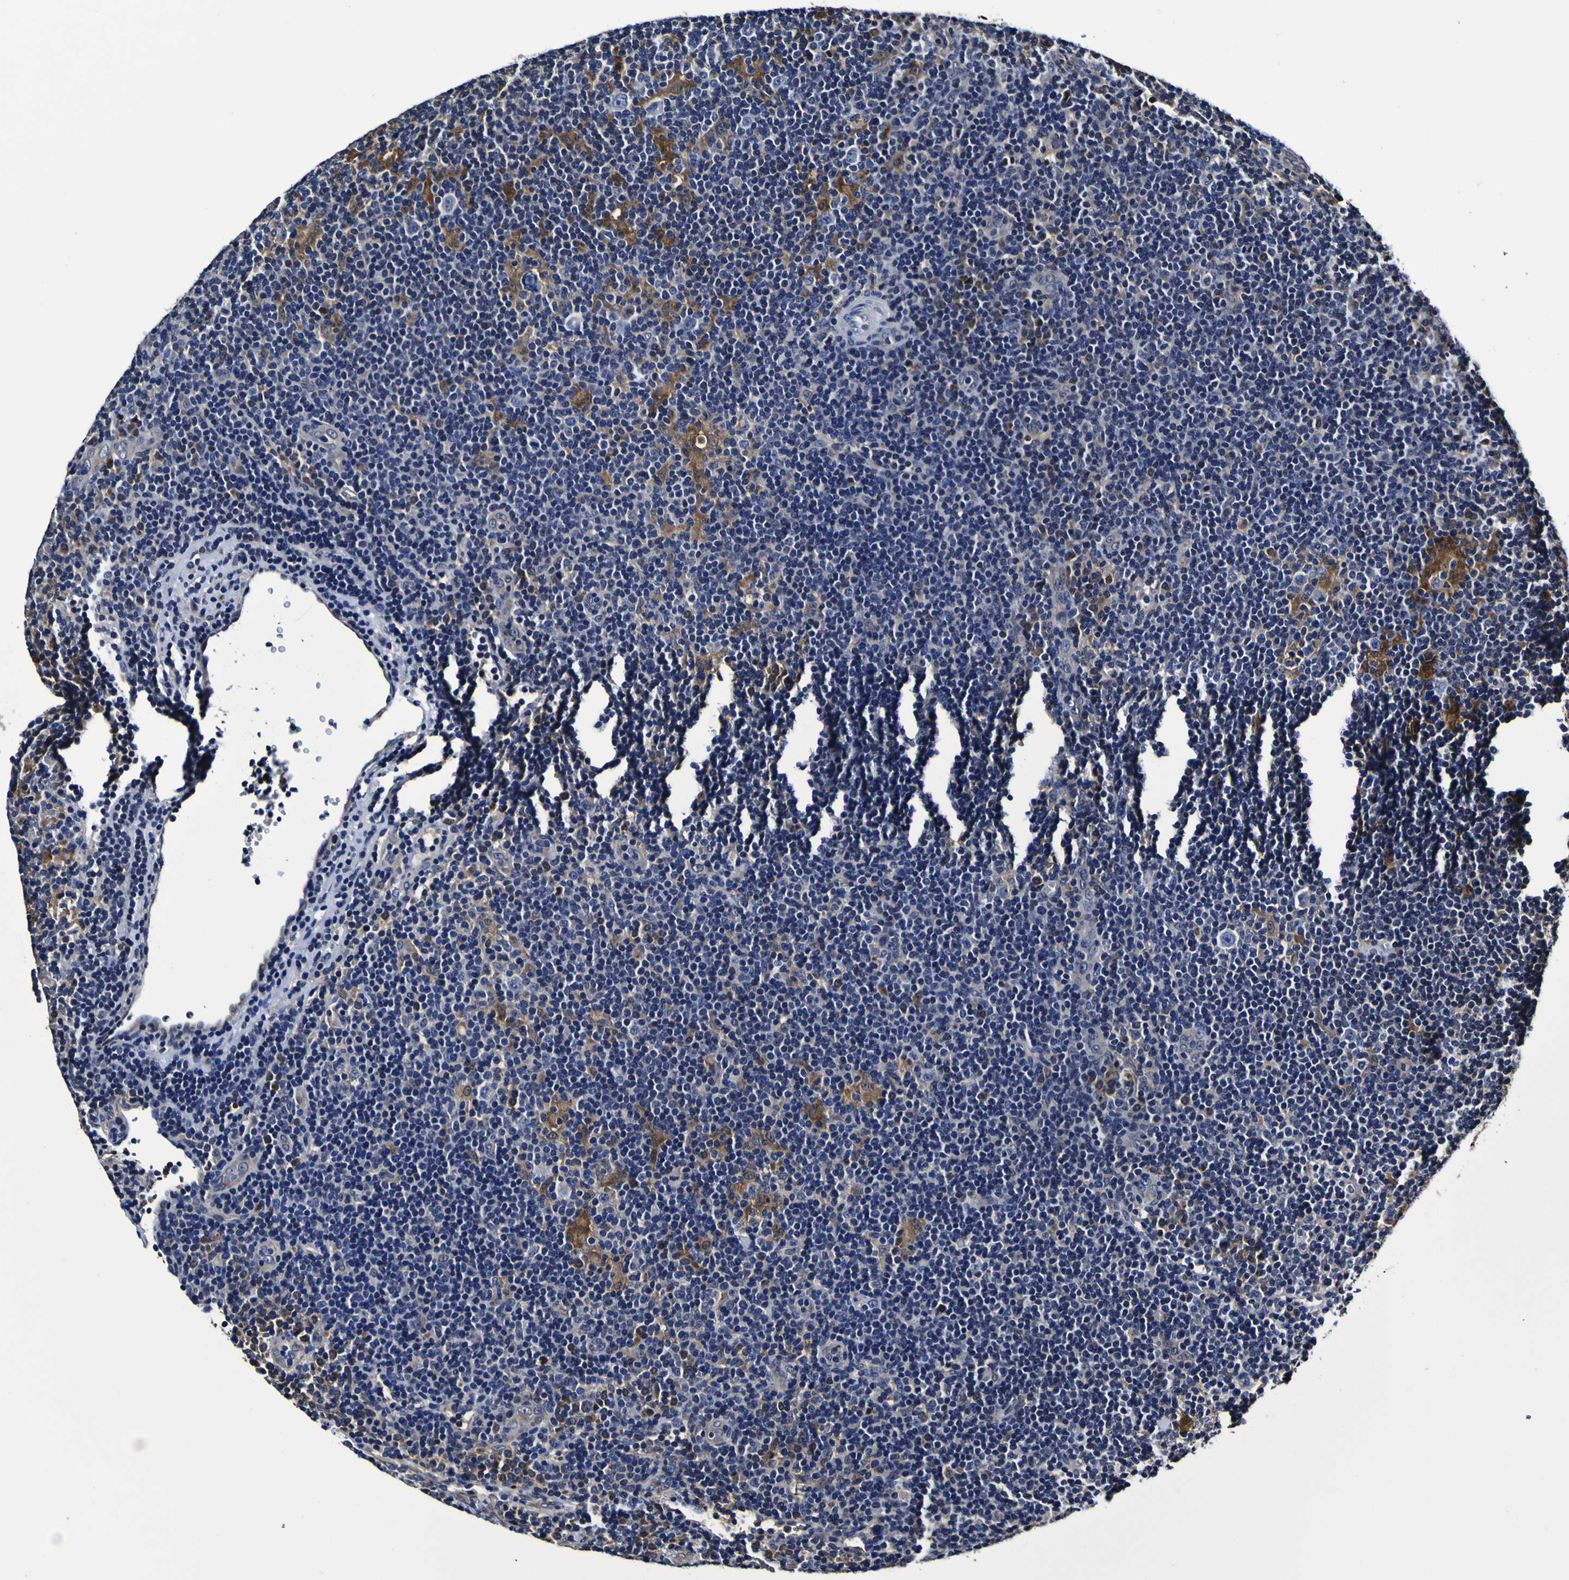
{"staining": {"intensity": "negative", "quantity": "none", "location": "none"}, "tissue": "lymphoma", "cell_type": "Tumor cells", "image_type": "cancer", "snomed": [{"axis": "morphology", "description": "Hodgkin's disease, NOS"}, {"axis": "topography", "description": "Lymph node"}], "caption": "Immunohistochemistry of human lymphoma exhibits no expression in tumor cells.", "gene": "GPX1", "patient": {"sex": "female", "age": 57}}